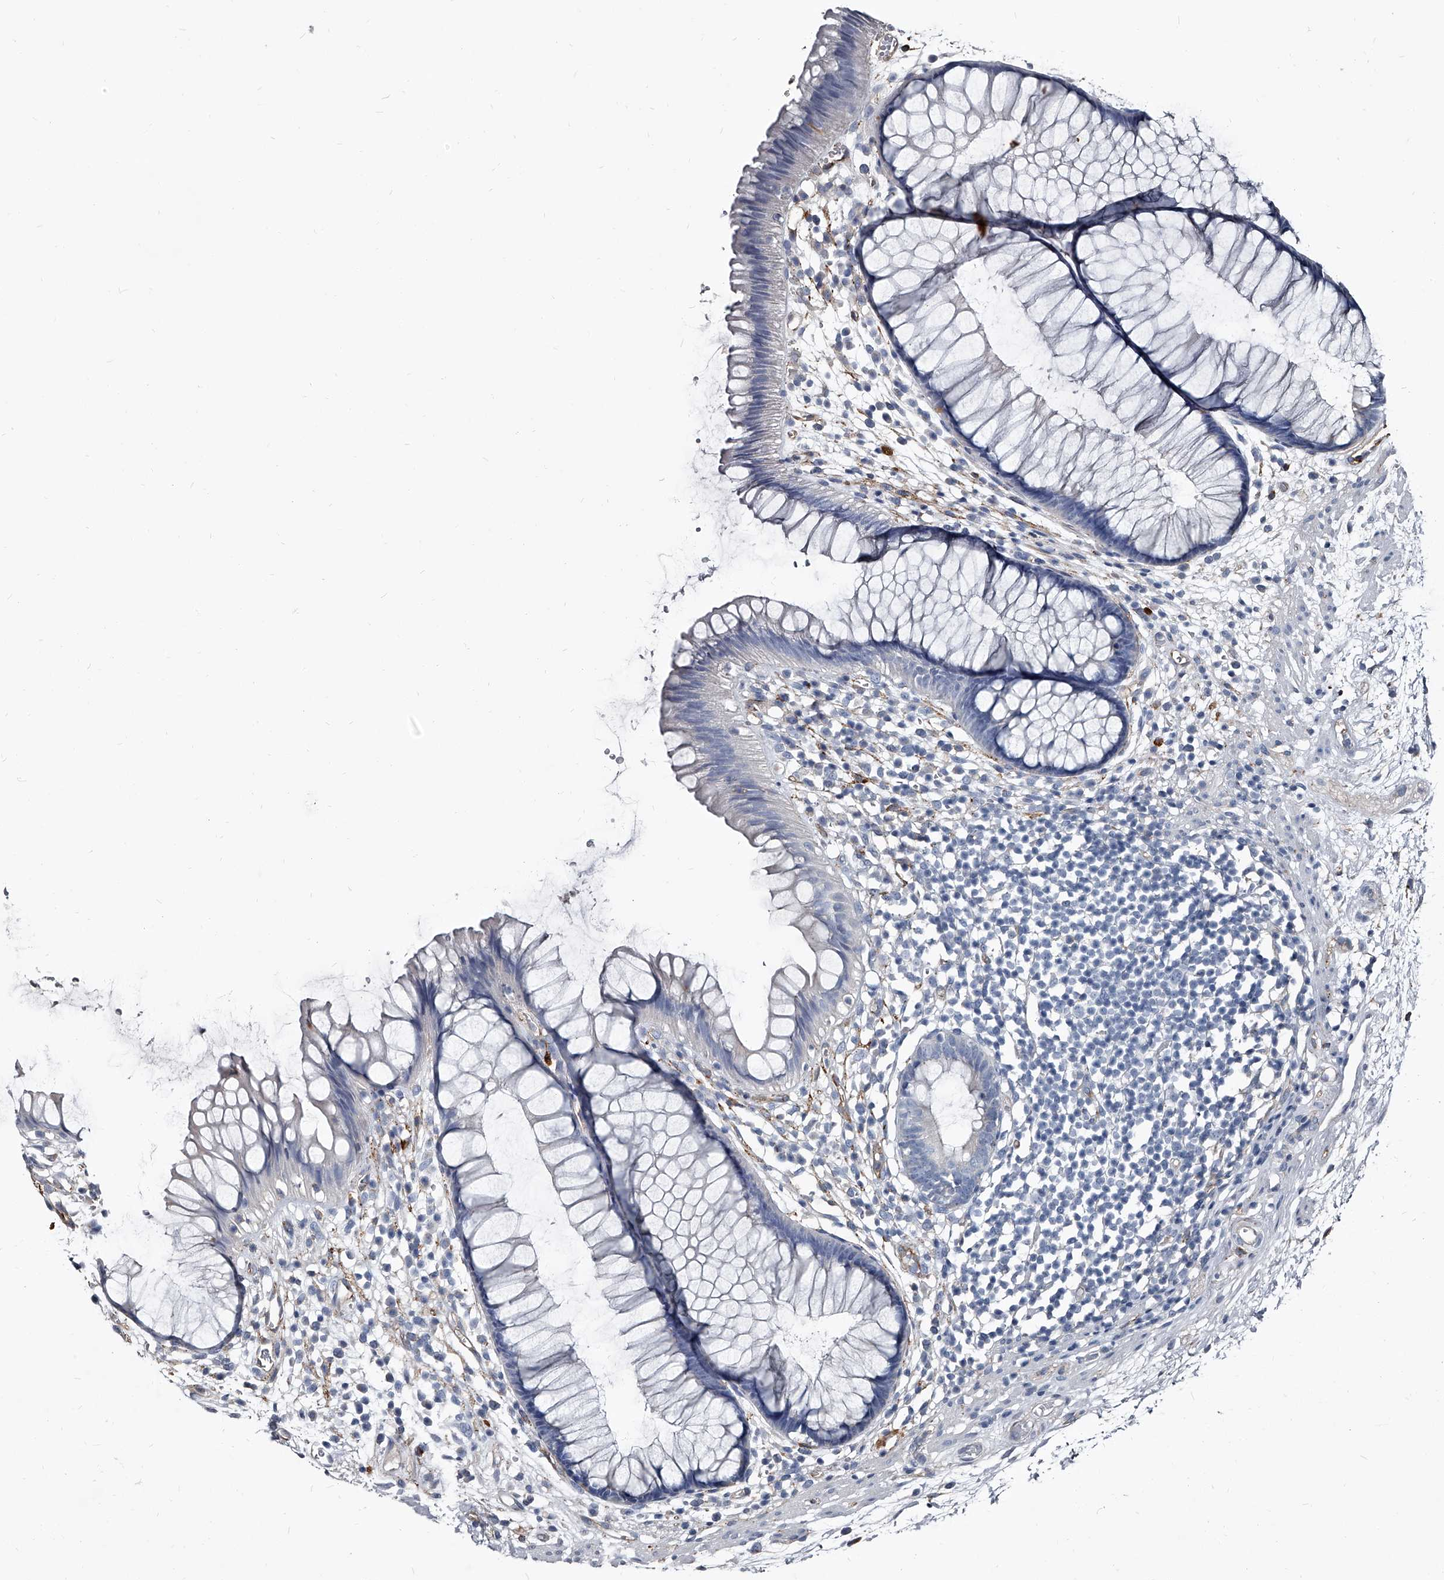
{"staining": {"intensity": "negative", "quantity": "none", "location": "none"}, "tissue": "rectum", "cell_type": "Glandular cells", "image_type": "normal", "snomed": [{"axis": "morphology", "description": "Normal tissue, NOS"}, {"axis": "topography", "description": "Rectum"}], "caption": "Glandular cells show no significant protein expression in normal rectum. (Brightfield microscopy of DAB (3,3'-diaminobenzidine) immunohistochemistry (IHC) at high magnification).", "gene": "PGLYRP3", "patient": {"sex": "male", "age": 51}}